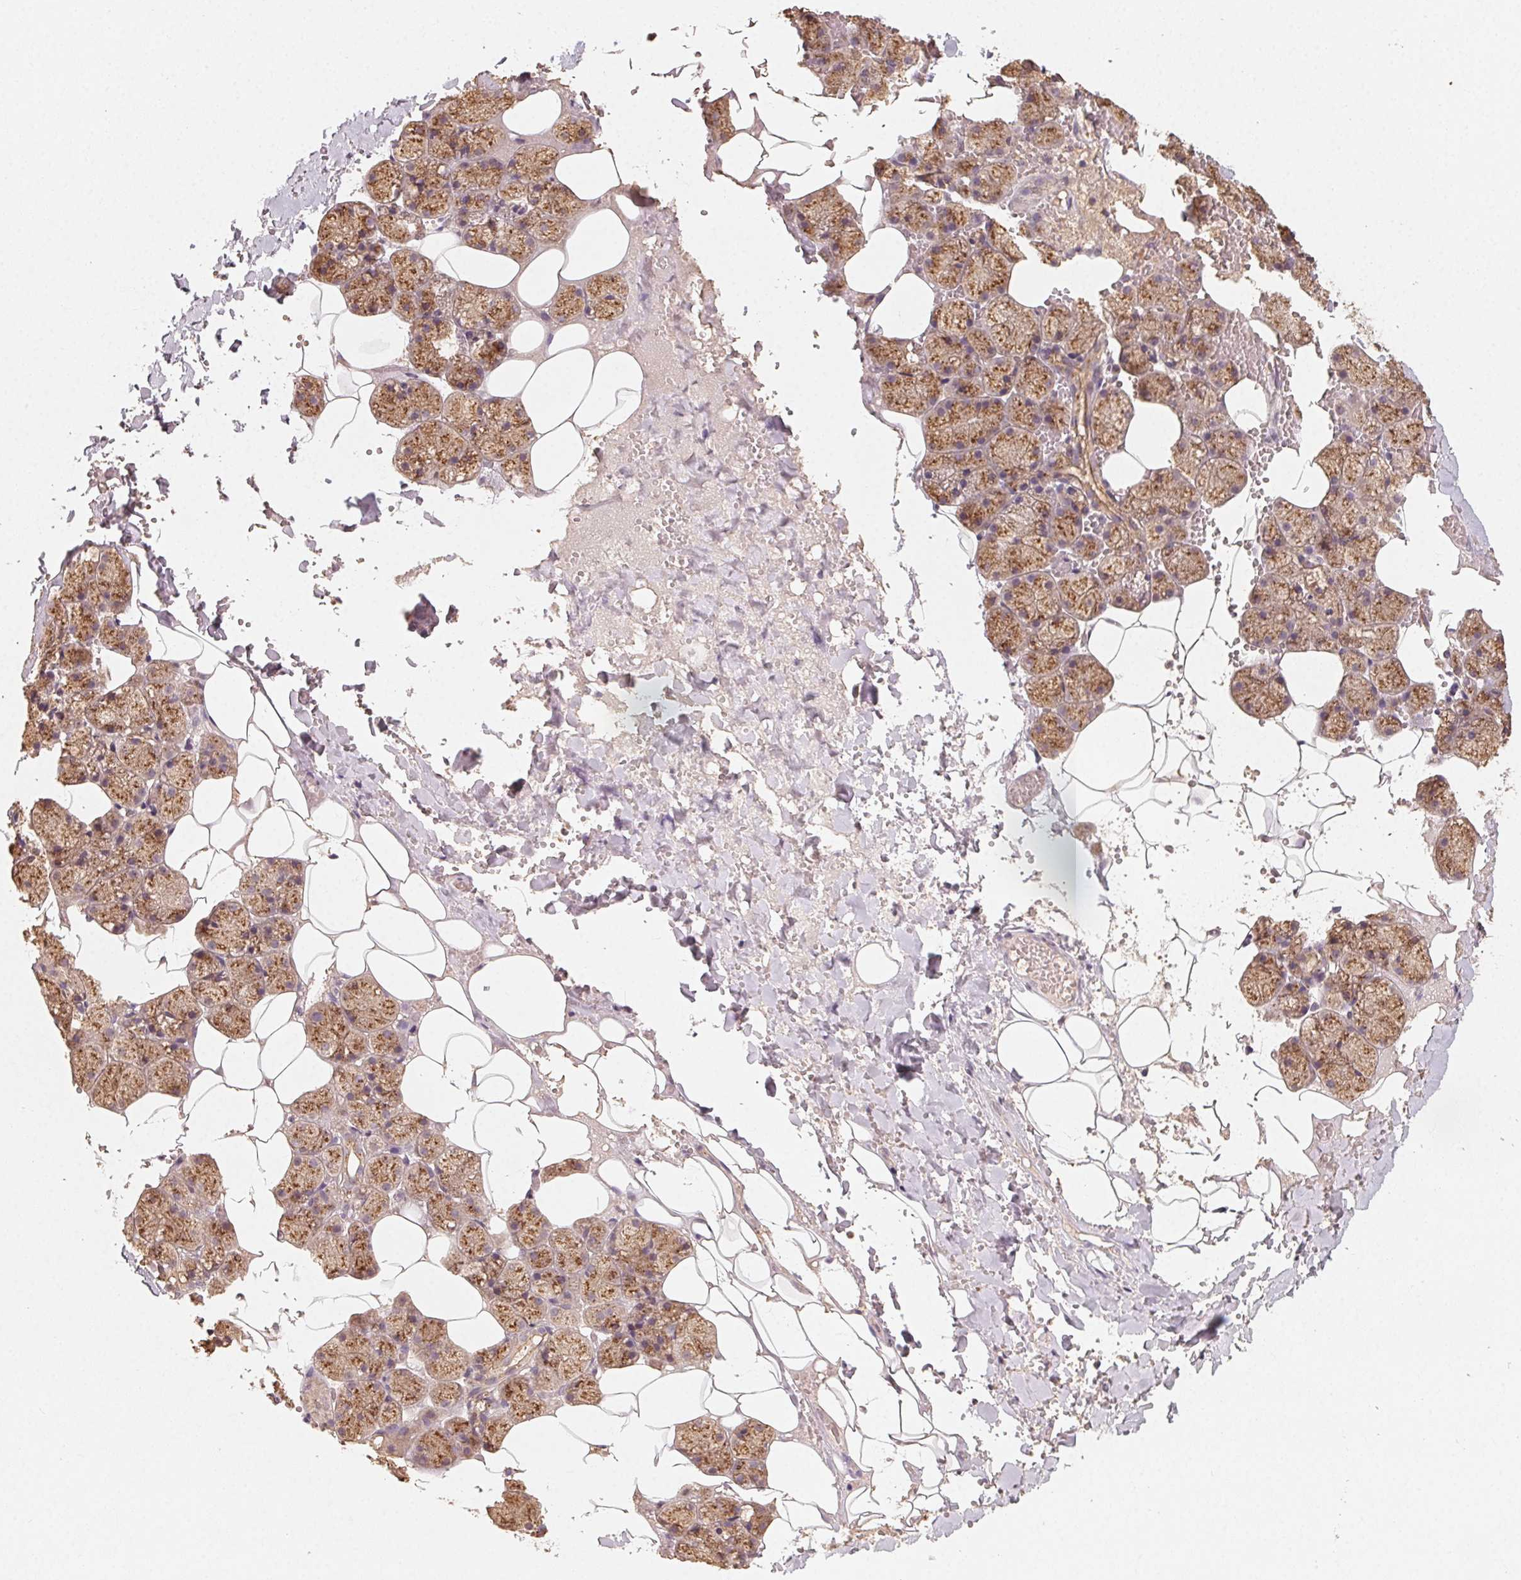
{"staining": {"intensity": "moderate", "quantity": ">75%", "location": "cytoplasmic/membranous"}, "tissue": "salivary gland", "cell_type": "Glandular cells", "image_type": "normal", "snomed": [{"axis": "morphology", "description": "Normal tissue, NOS"}, {"axis": "topography", "description": "Salivary gland"}], "caption": "Brown immunohistochemical staining in unremarkable salivary gland displays moderate cytoplasmic/membranous expression in about >75% of glandular cells. (Stains: DAB in brown, nuclei in blue, Microscopy: brightfield microscopy at high magnification).", "gene": "AP1S1", "patient": {"sex": "male", "age": 38}}